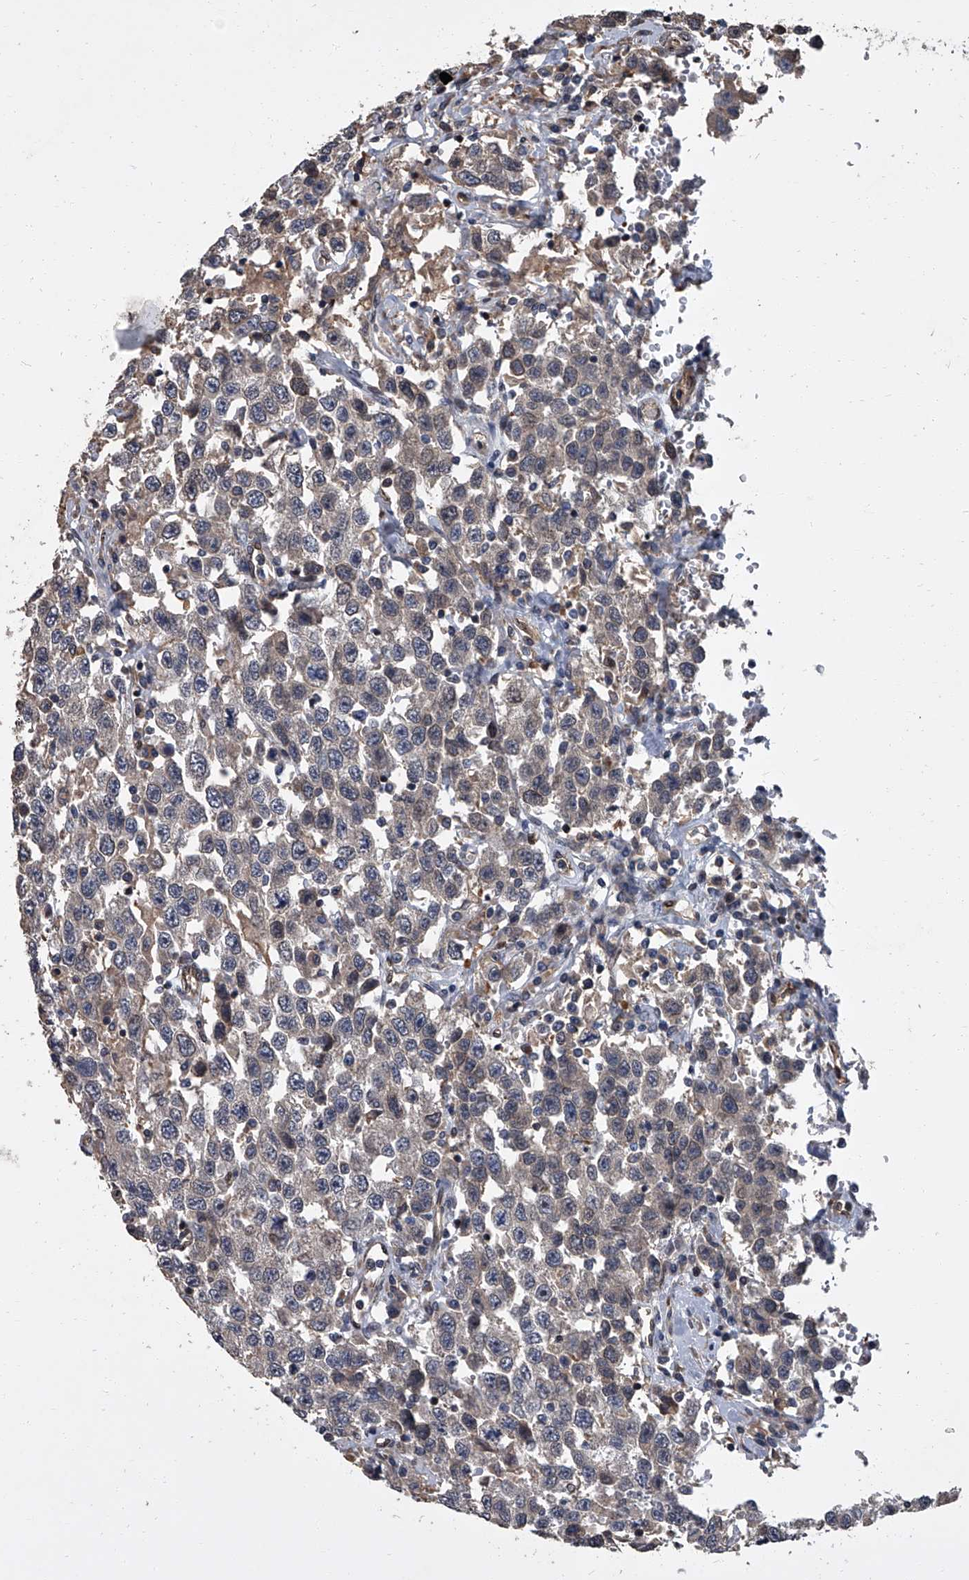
{"staining": {"intensity": "negative", "quantity": "none", "location": "none"}, "tissue": "testis cancer", "cell_type": "Tumor cells", "image_type": "cancer", "snomed": [{"axis": "morphology", "description": "Seminoma, NOS"}, {"axis": "topography", "description": "Testis"}], "caption": "This photomicrograph is of testis cancer (seminoma) stained with immunohistochemistry (IHC) to label a protein in brown with the nuclei are counter-stained blue. There is no positivity in tumor cells. (Brightfield microscopy of DAB (3,3'-diaminobenzidine) immunohistochemistry at high magnification).", "gene": "LRRC8C", "patient": {"sex": "male", "age": 41}}